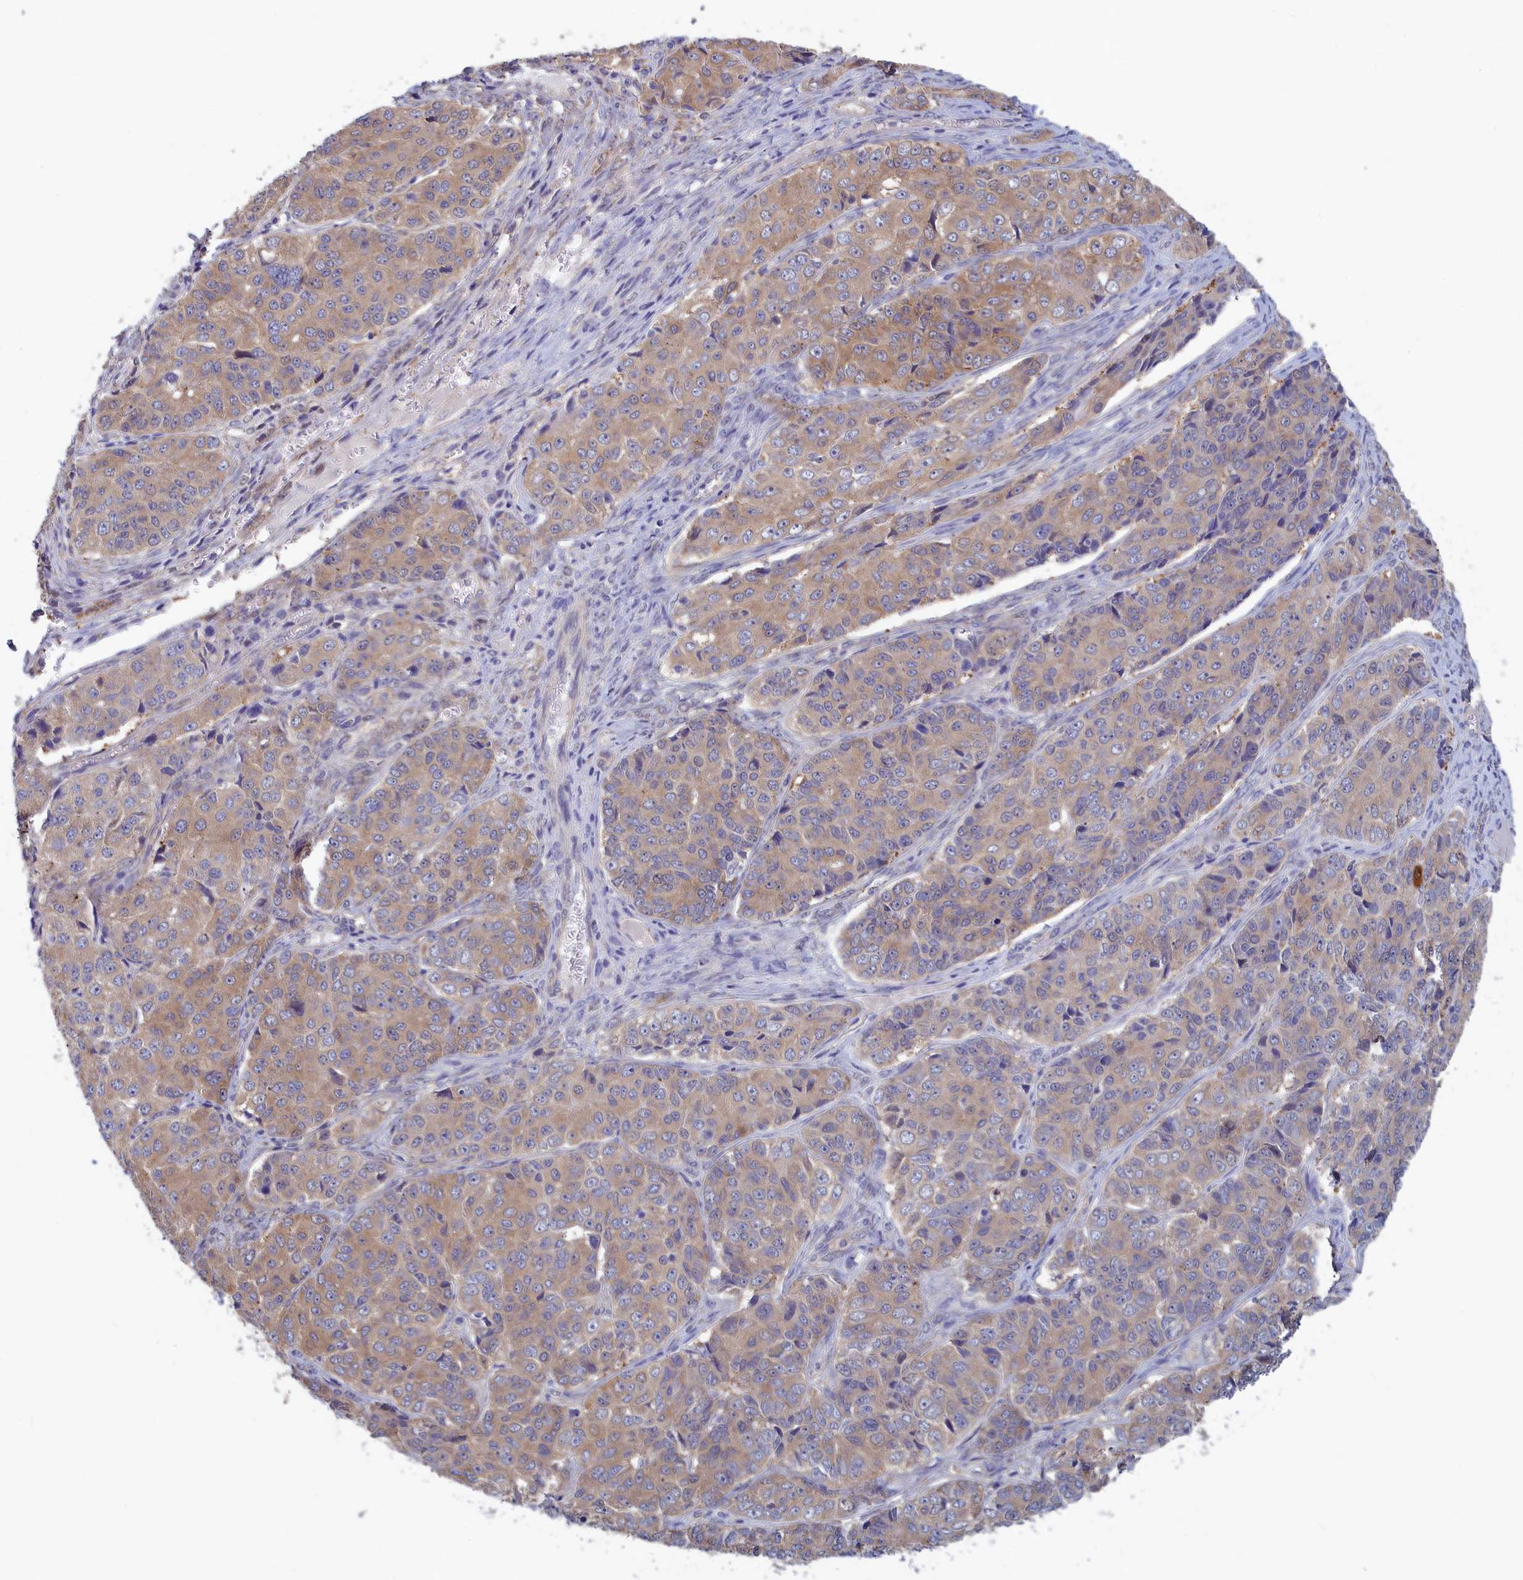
{"staining": {"intensity": "weak", "quantity": ">75%", "location": "cytoplasmic/membranous"}, "tissue": "ovarian cancer", "cell_type": "Tumor cells", "image_type": "cancer", "snomed": [{"axis": "morphology", "description": "Carcinoma, endometroid"}, {"axis": "topography", "description": "Ovary"}], "caption": "A histopathology image of human endometroid carcinoma (ovarian) stained for a protein exhibits weak cytoplasmic/membranous brown staining in tumor cells. The staining is performed using DAB (3,3'-diaminobenzidine) brown chromogen to label protein expression. The nuclei are counter-stained blue using hematoxylin.", "gene": "SYNDIG1L", "patient": {"sex": "female", "age": 51}}